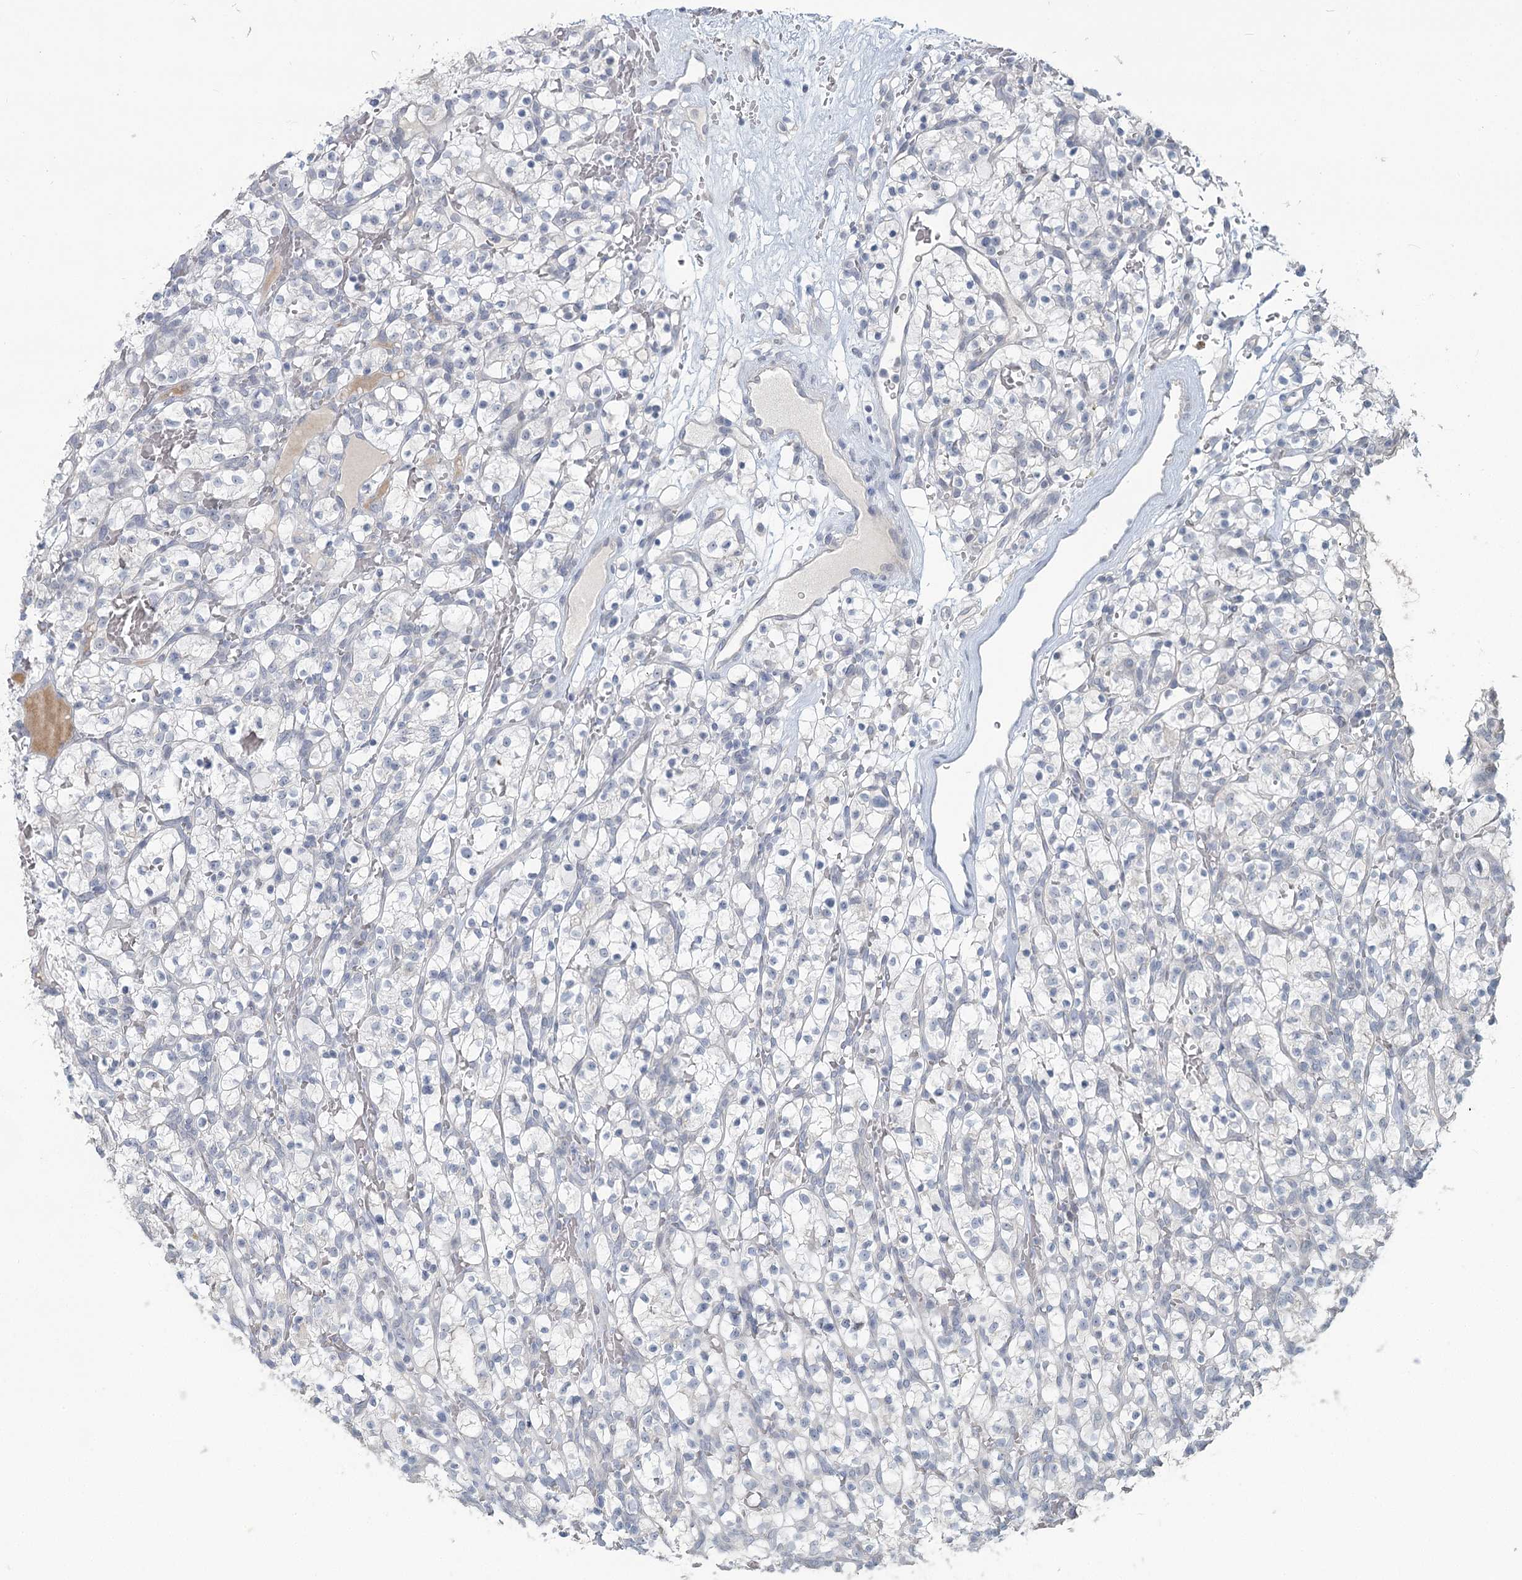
{"staining": {"intensity": "negative", "quantity": "none", "location": "none"}, "tissue": "renal cancer", "cell_type": "Tumor cells", "image_type": "cancer", "snomed": [{"axis": "morphology", "description": "Adenocarcinoma, NOS"}, {"axis": "topography", "description": "Kidney"}], "caption": "Immunohistochemical staining of adenocarcinoma (renal) reveals no significant staining in tumor cells.", "gene": "SLC9A3", "patient": {"sex": "female", "age": 57}}